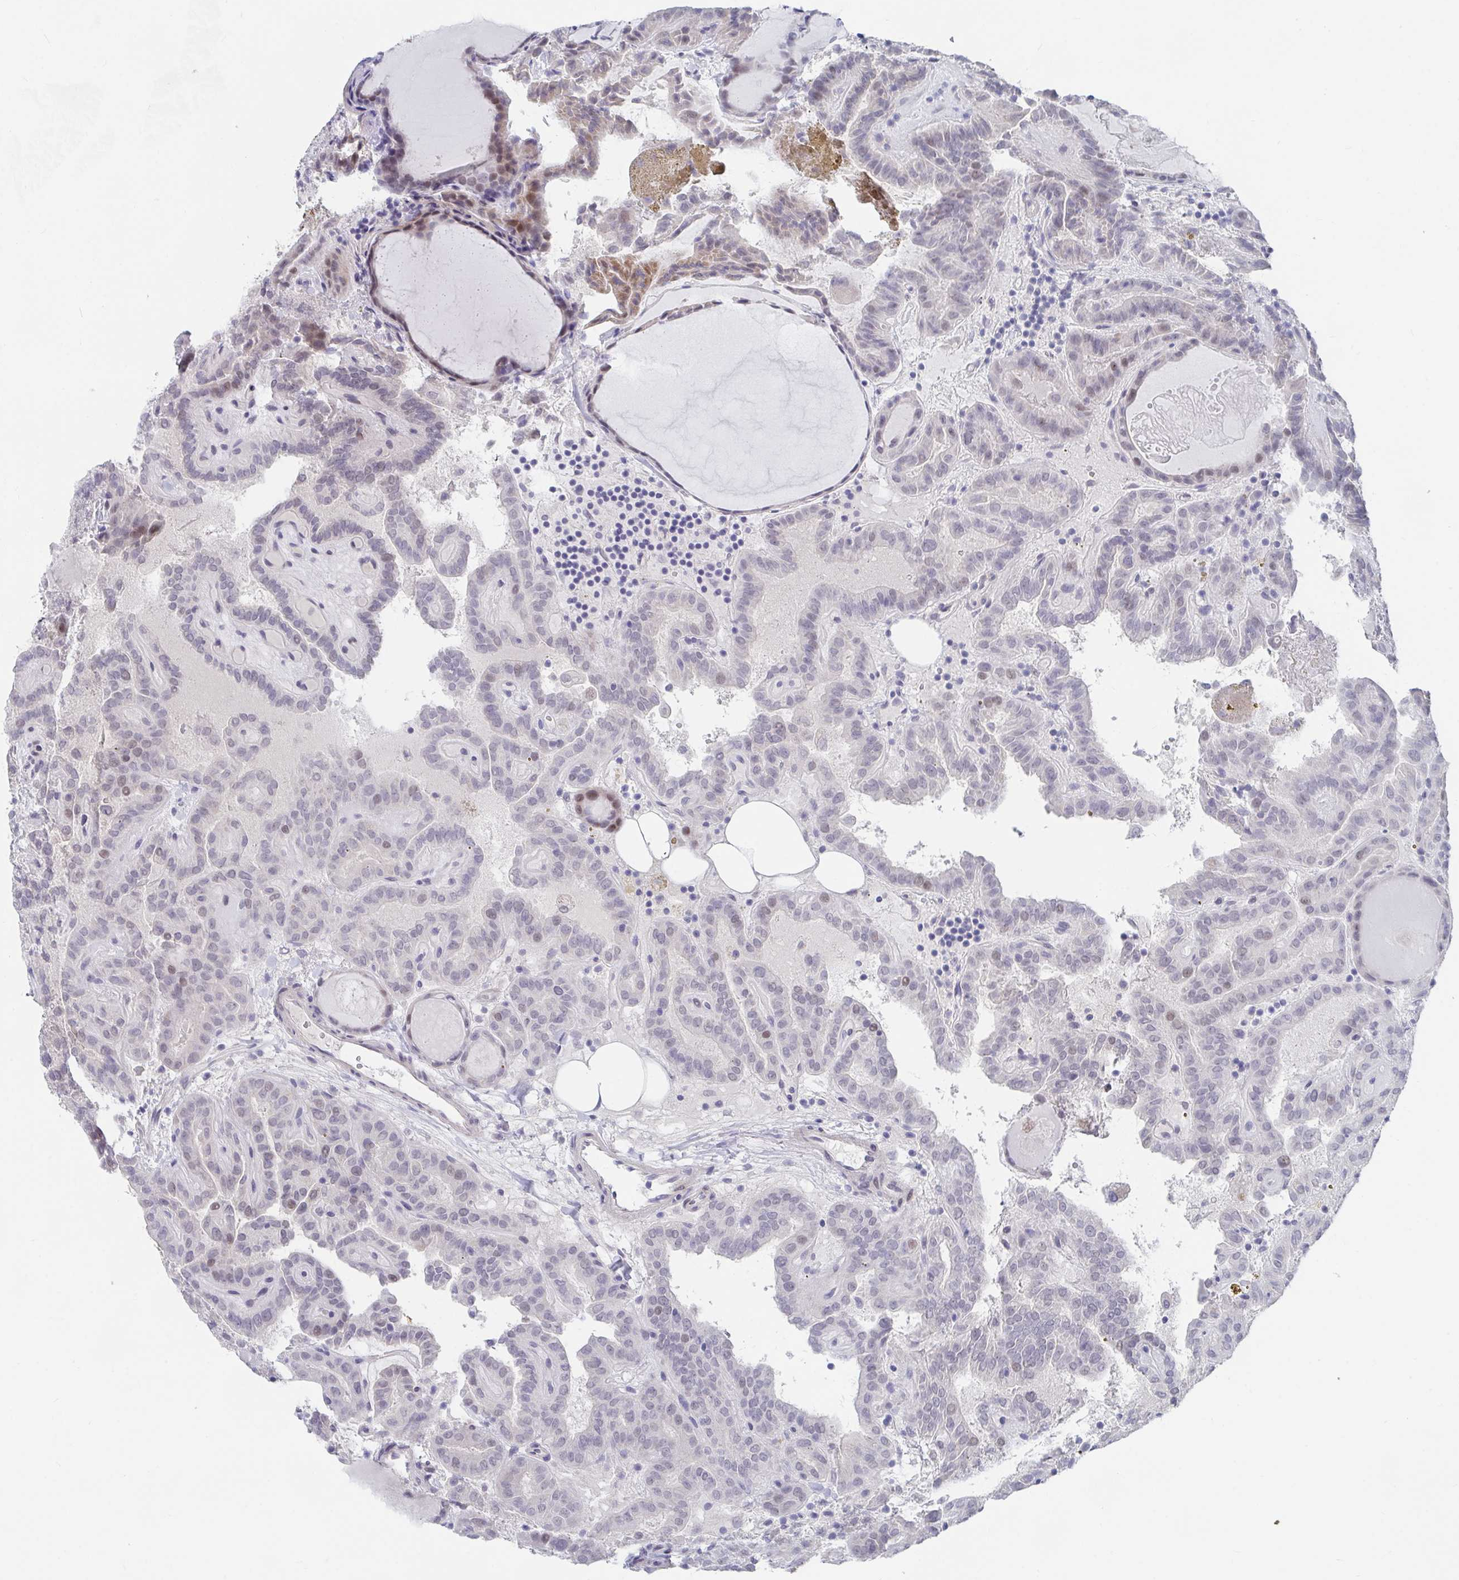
{"staining": {"intensity": "moderate", "quantity": "<25%", "location": "cytoplasmic/membranous,nuclear"}, "tissue": "thyroid cancer", "cell_type": "Tumor cells", "image_type": "cancer", "snomed": [{"axis": "morphology", "description": "Papillary adenocarcinoma, NOS"}, {"axis": "topography", "description": "Thyroid gland"}], "caption": "High-power microscopy captured an immunohistochemistry histopathology image of papillary adenocarcinoma (thyroid), revealing moderate cytoplasmic/membranous and nuclear expression in approximately <25% of tumor cells.", "gene": "FAM156B", "patient": {"sex": "female", "age": 46}}